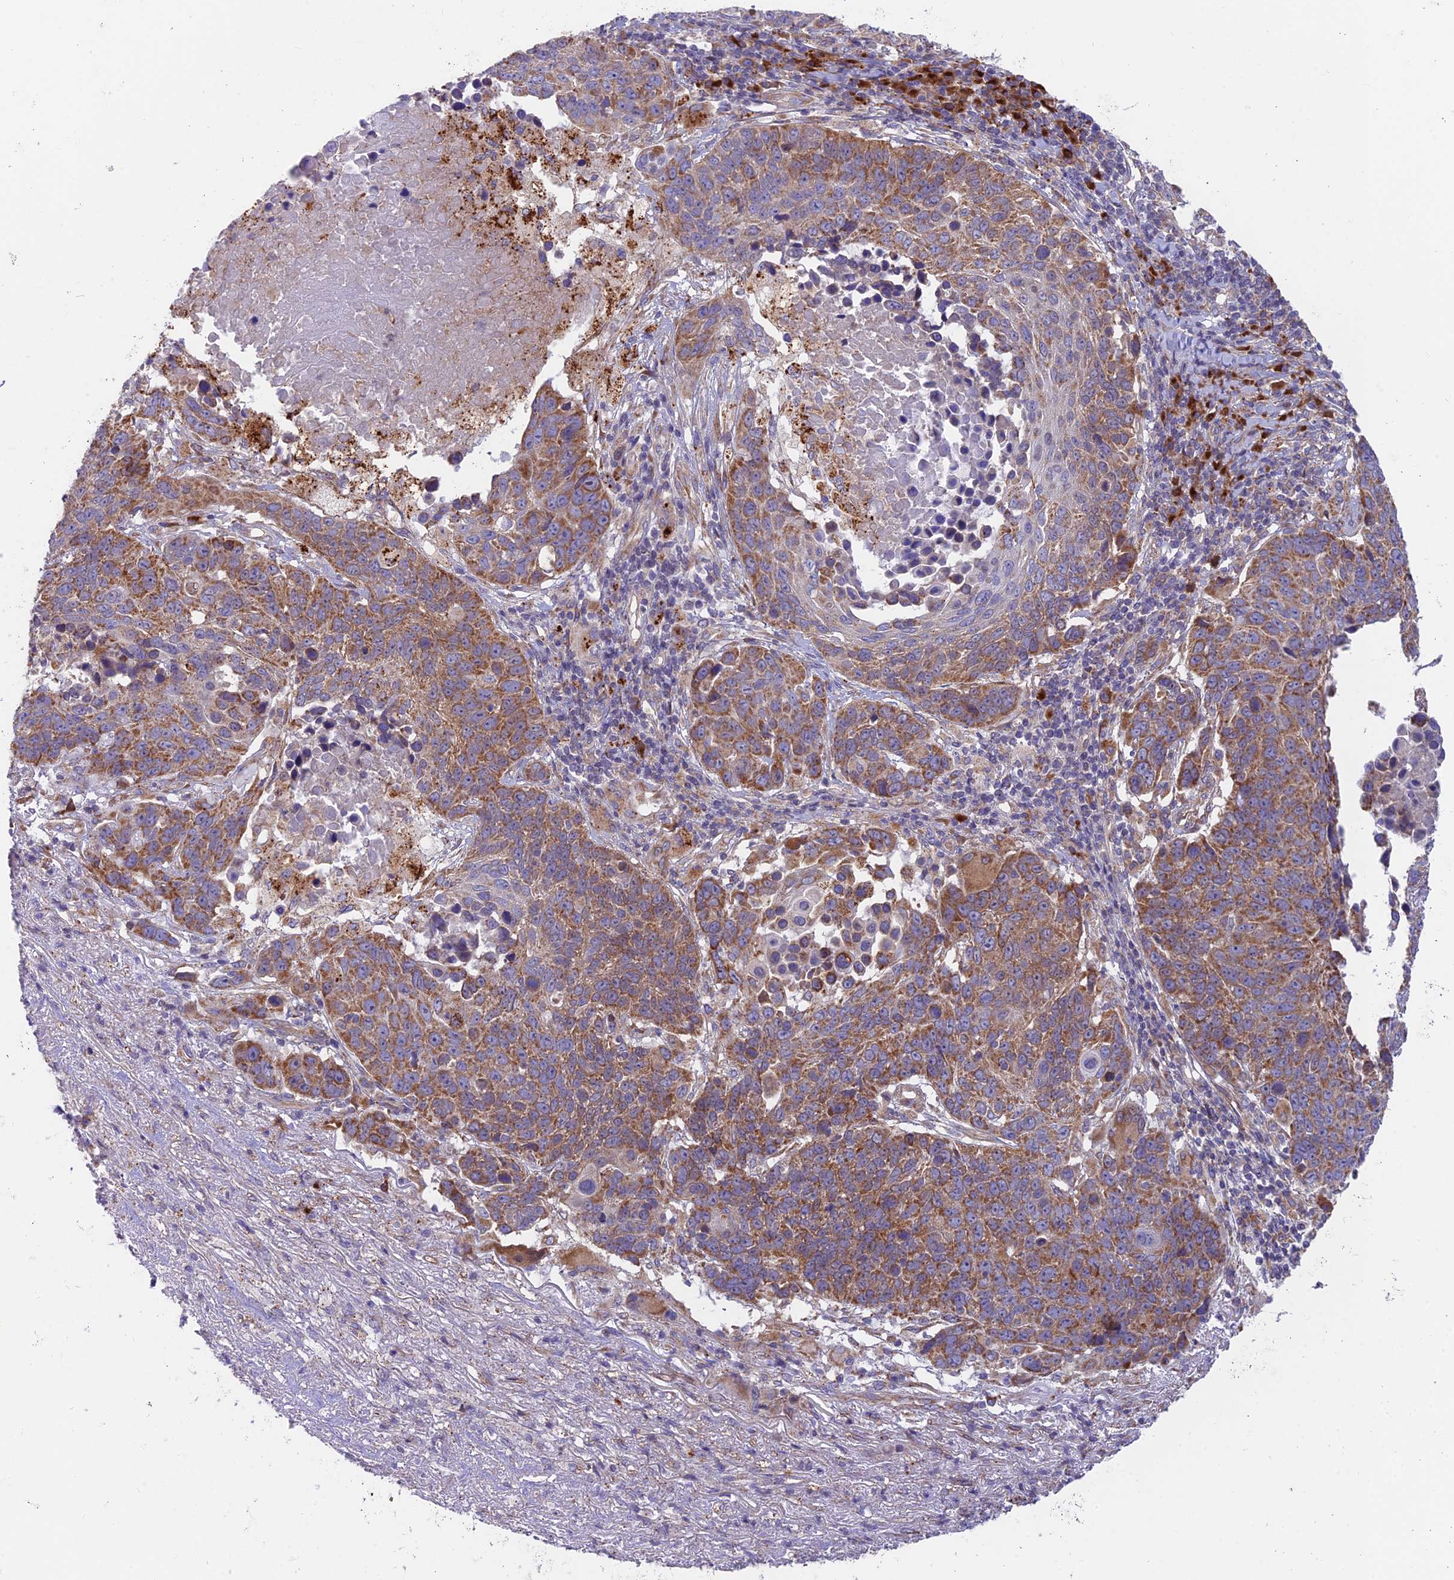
{"staining": {"intensity": "moderate", "quantity": ">75%", "location": "cytoplasmic/membranous"}, "tissue": "lung cancer", "cell_type": "Tumor cells", "image_type": "cancer", "snomed": [{"axis": "morphology", "description": "Normal tissue, NOS"}, {"axis": "morphology", "description": "Squamous cell carcinoma, NOS"}, {"axis": "topography", "description": "Lymph node"}, {"axis": "topography", "description": "Lung"}], "caption": "Protein analysis of squamous cell carcinoma (lung) tissue reveals moderate cytoplasmic/membranous staining in approximately >75% of tumor cells. Nuclei are stained in blue.", "gene": "TBC1D20", "patient": {"sex": "male", "age": 66}}